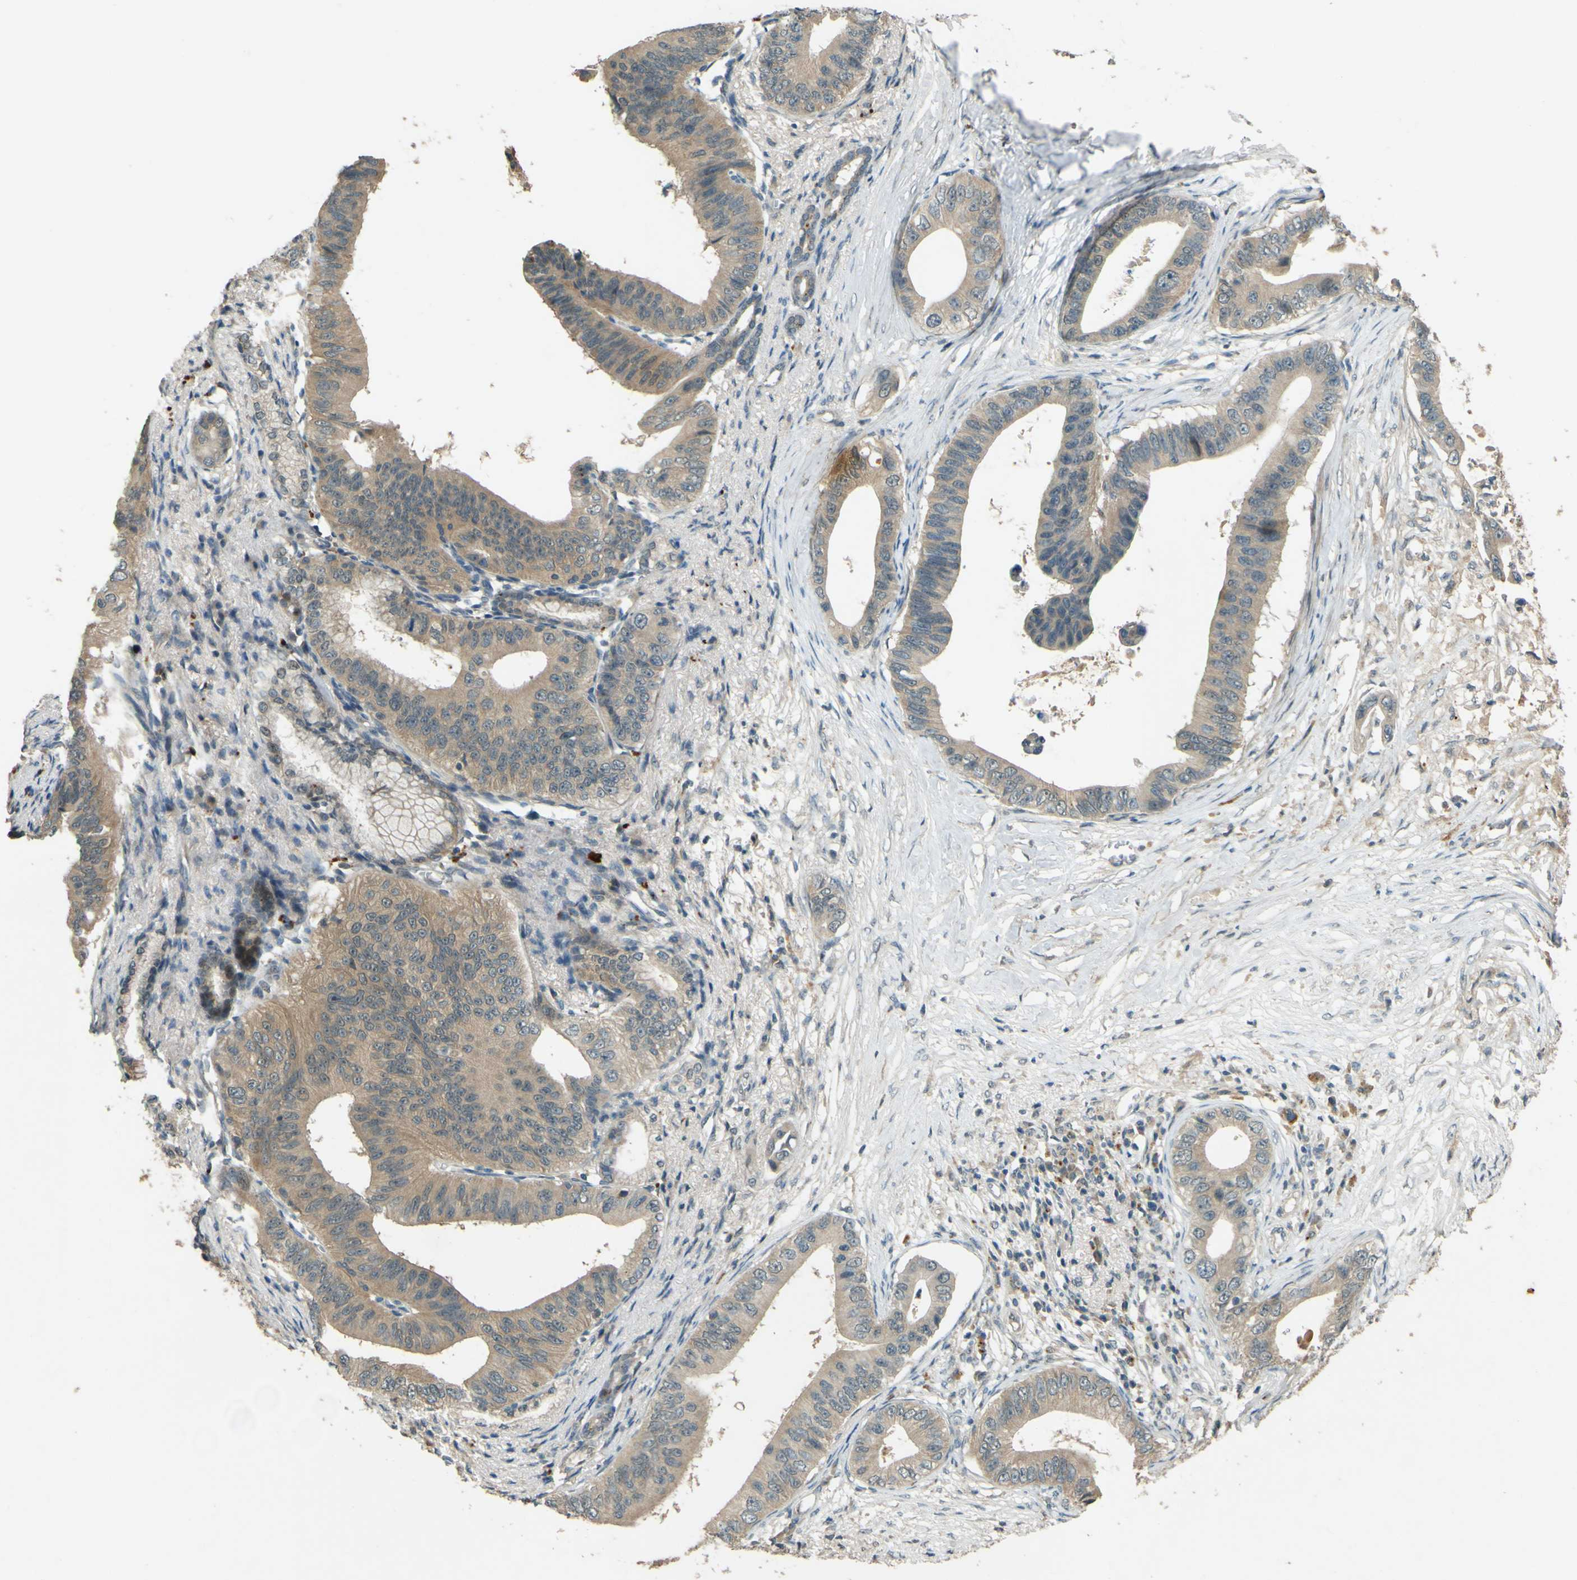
{"staining": {"intensity": "weak", "quantity": ">75%", "location": "cytoplasmic/membranous"}, "tissue": "pancreatic cancer", "cell_type": "Tumor cells", "image_type": "cancer", "snomed": [{"axis": "morphology", "description": "Adenocarcinoma, NOS"}, {"axis": "topography", "description": "Pancreas"}], "caption": "Immunohistochemistry photomicrograph of human adenocarcinoma (pancreatic) stained for a protein (brown), which reveals low levels of weak cytoplasmic/membranous staining in approximately >75% of tumor cells.", "gene": "MPDZ", "patient": {"sex": "male", "age": 77}}